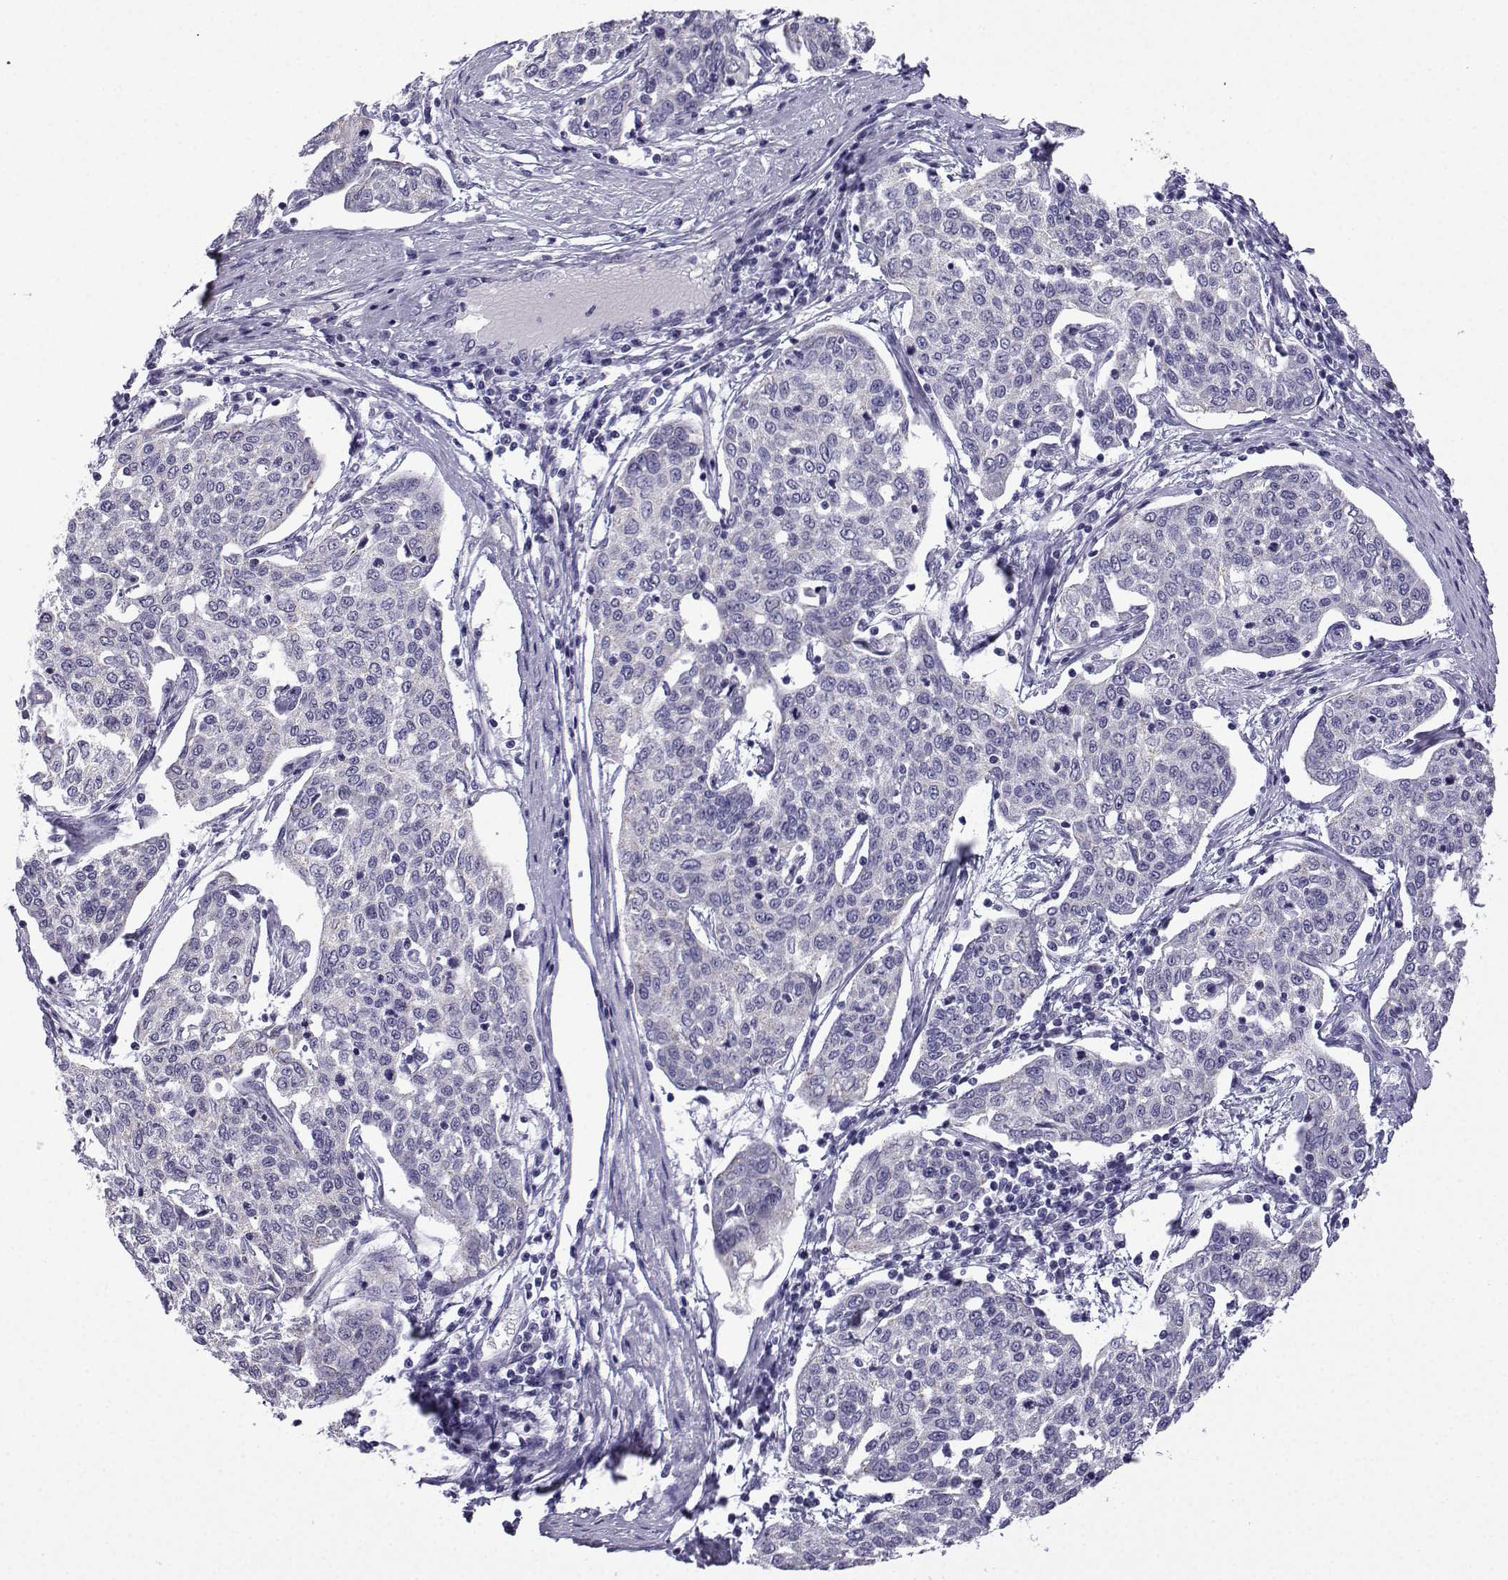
{"staining": {"intensity": "negative", "quantity": "none", "location": "none"}, "tissue": "cervical cancer", "cell_type": "Tumor cells", "image_type": "cancer", "snomed": [{"axis": "morphology", "description": "Squamous cell carcinoma, NOS"}, {"axis": "topography", "description": "Cervix"}], "caption": "The IHC histopathology image has no significant positivity in tumor cells of cervical cancer (squamous cell carcinoma) tissue.", "gene": "ACRBP", "patient": {"sex": "female", "age": 34}}